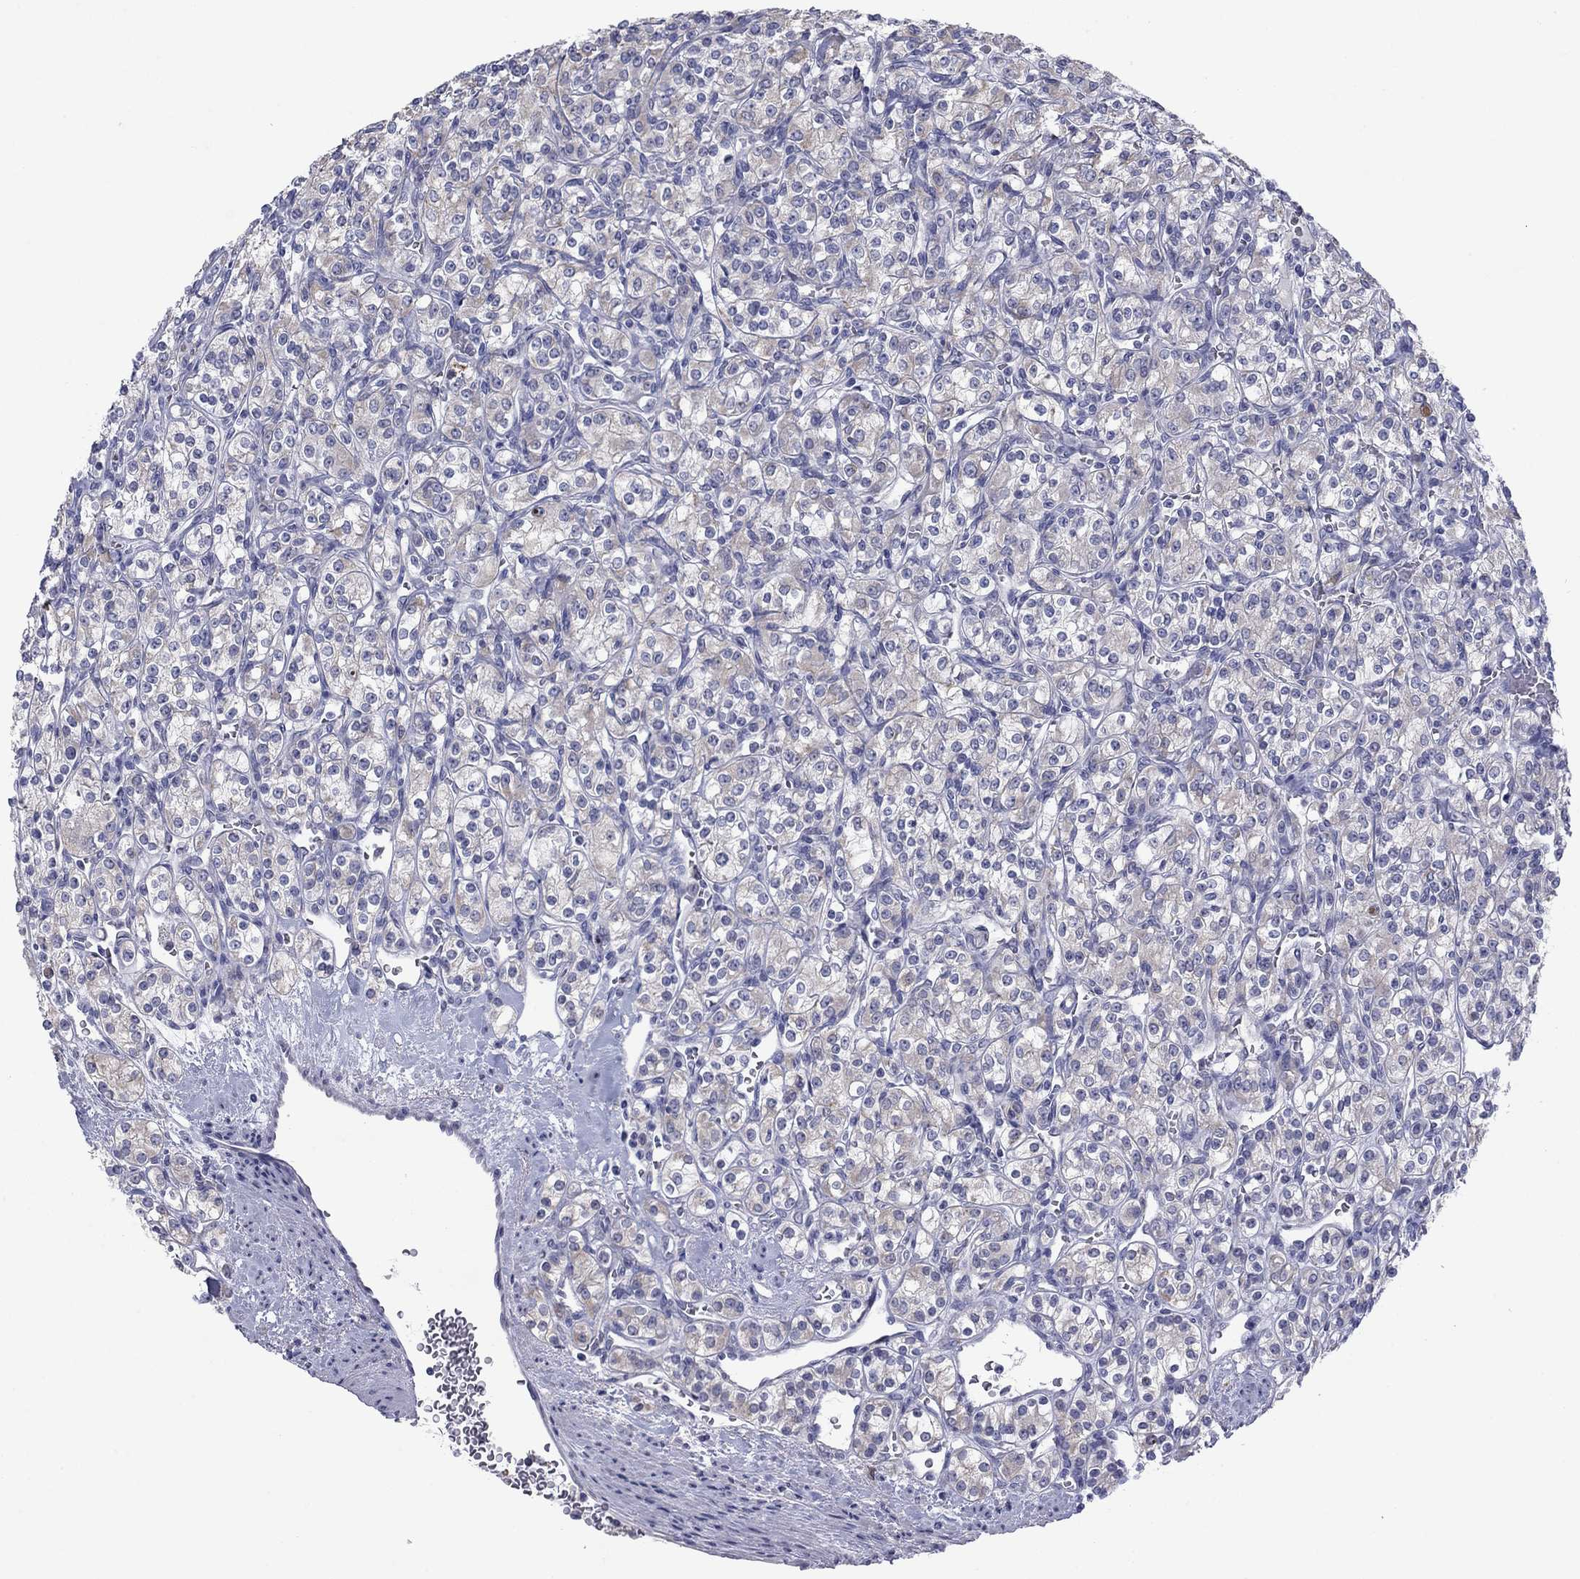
{"staining": {"intensity": "negative", "quantity": "none", "location": "none"}, "tissue": "renal cancer", "cell_type": "Tumor cells", "image_type": "cancer", "snomed": [{"axis": "morphology", "description": "Adenocarcinoma, NOS"}, {"axis": "topography", "description": "Kidney"}], "caption": "This photomicrograph is of renal adenocarcinoma stained with IHC to label a protein in brown with the nuclei are counter-stained blue. There is no positivity in tumor cells.", "gene": "TMPRSS11A", "patient": {"sex": "male", "age": 77}}